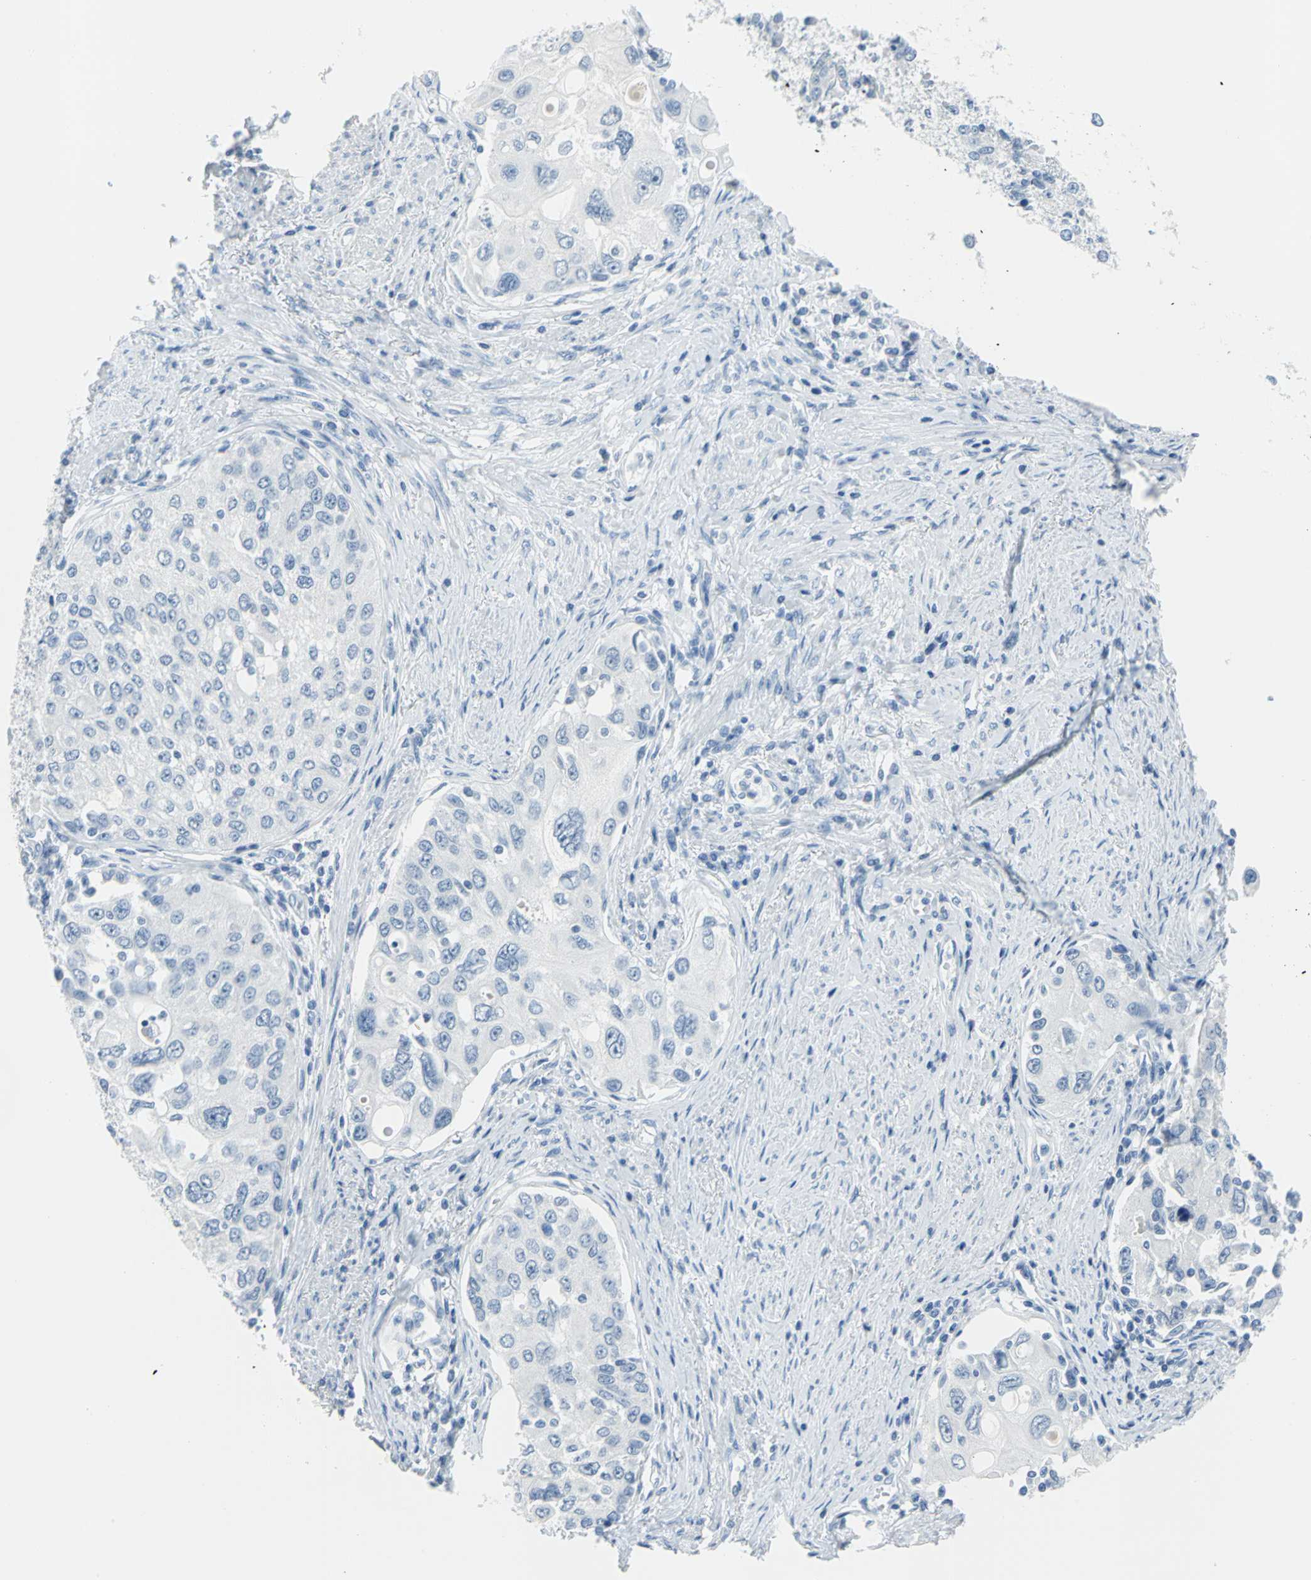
{"staining": {"intensity": "negative", "quantity": "none", "location": "none"}, "tissue": "urothelial cancer", "cell_type": "Tumor cells", "image_type": "cancer", "snomed": [{"axis": "morphology", "description": "Urothelial carcinoma, High grade"}, {"axis": "topography", "description": "Urinary bladder"}], "caption": "Immunohistochemical staining of human urothelial cancer demonstrates no significant positivity in tumor cells.", "gene": "DNAI2", "patient": {"sex": "female", "age": 56}}